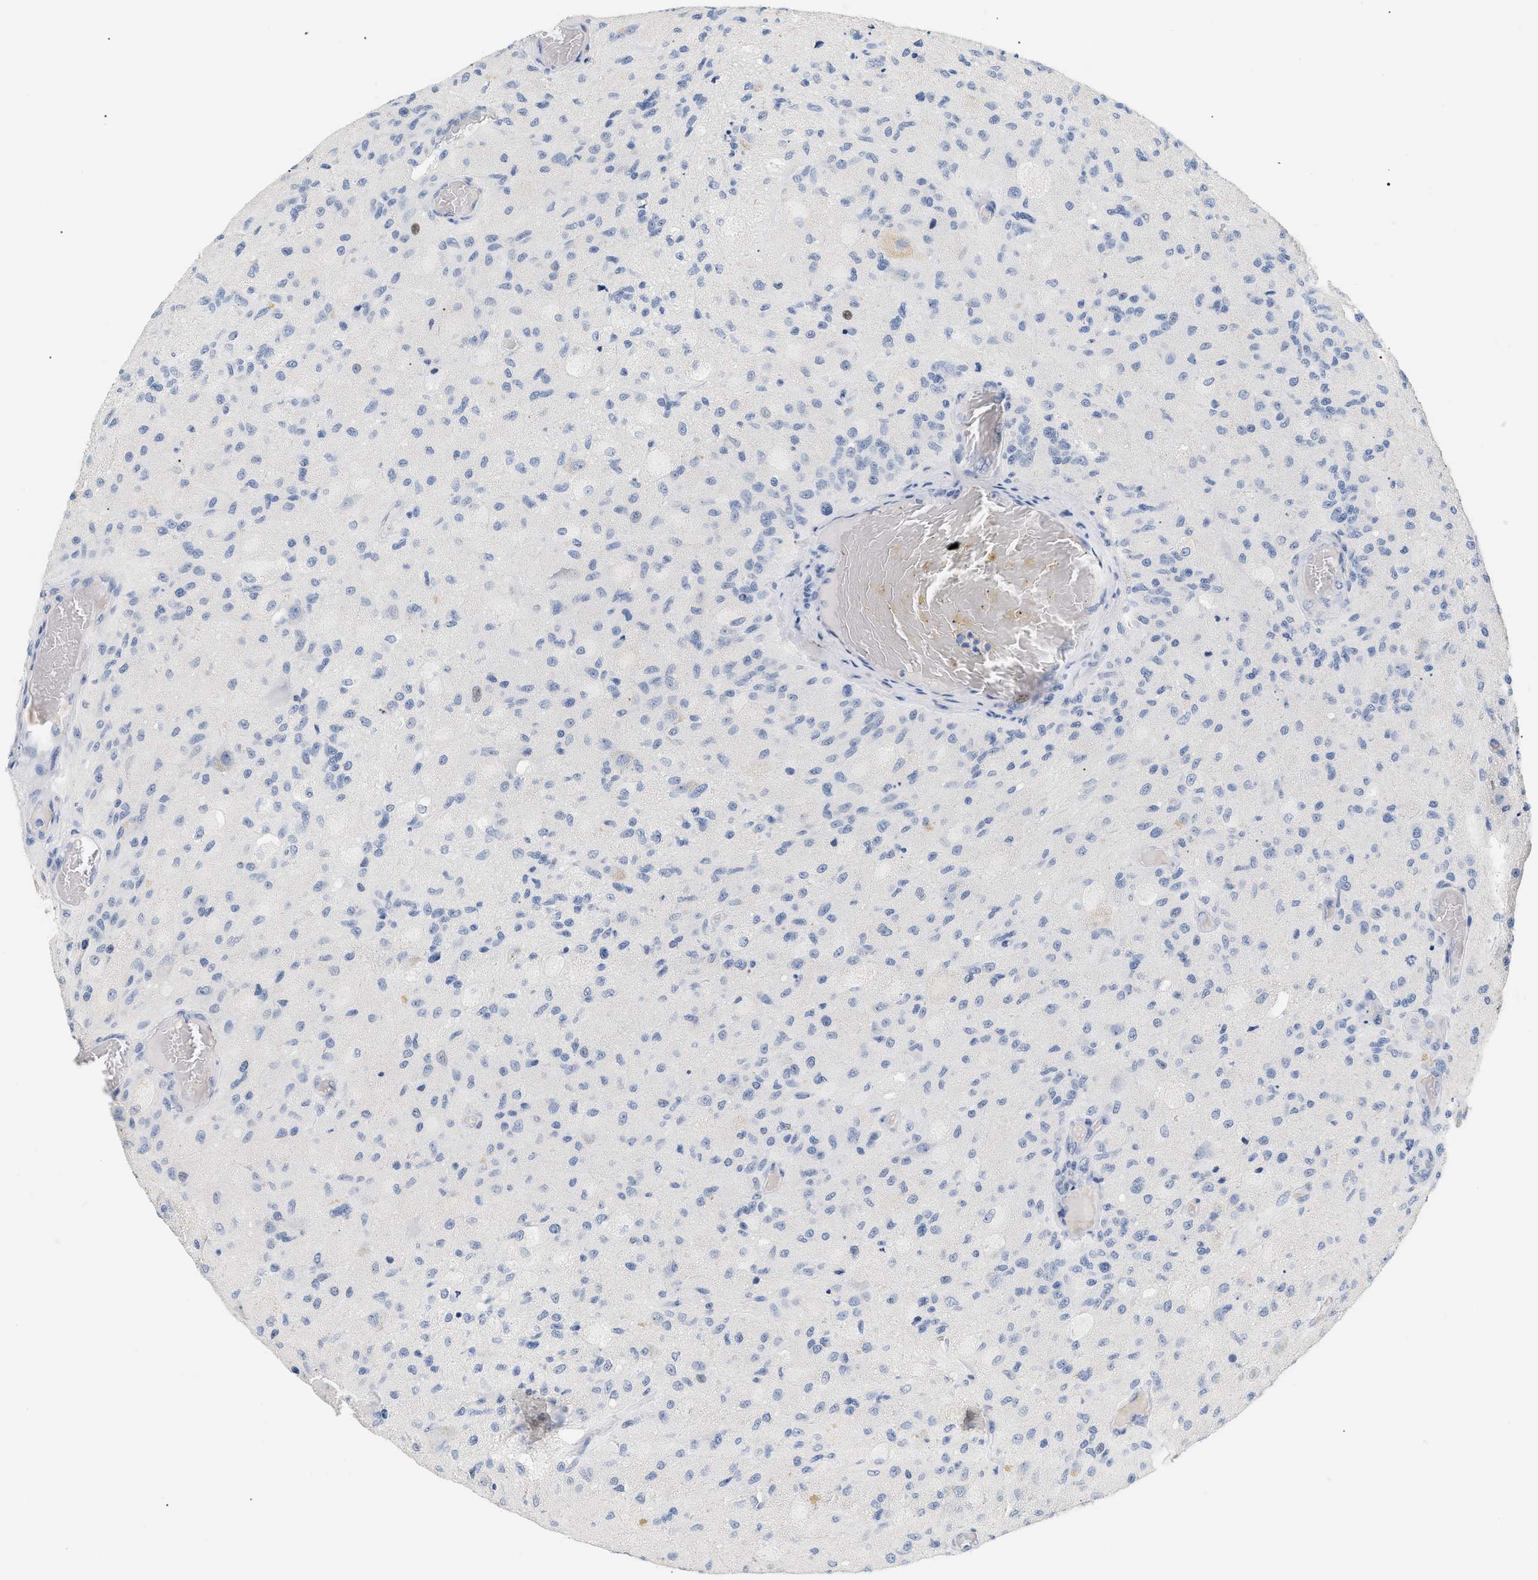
{"staining": {"intensity": "negative", "quantity": "none", "location": "none"}, "tissue": "glioma", "cell_type": "Tumor cells", "image_type": "cancer", "snomed": [{"axis": "morphology", "description": "Normal tissue, NOS"}, {"axis": "morphology", "description": "Glioma, malignant, High grade"}, {"axis": "topography", "description": "Cerebral cortex"}], "caption": "DAB immunohistochemical staining of human glioma displays no significant staining in tumor cells.", "gene": "CFH", "patient": {"sex": "male", "age": 77}}